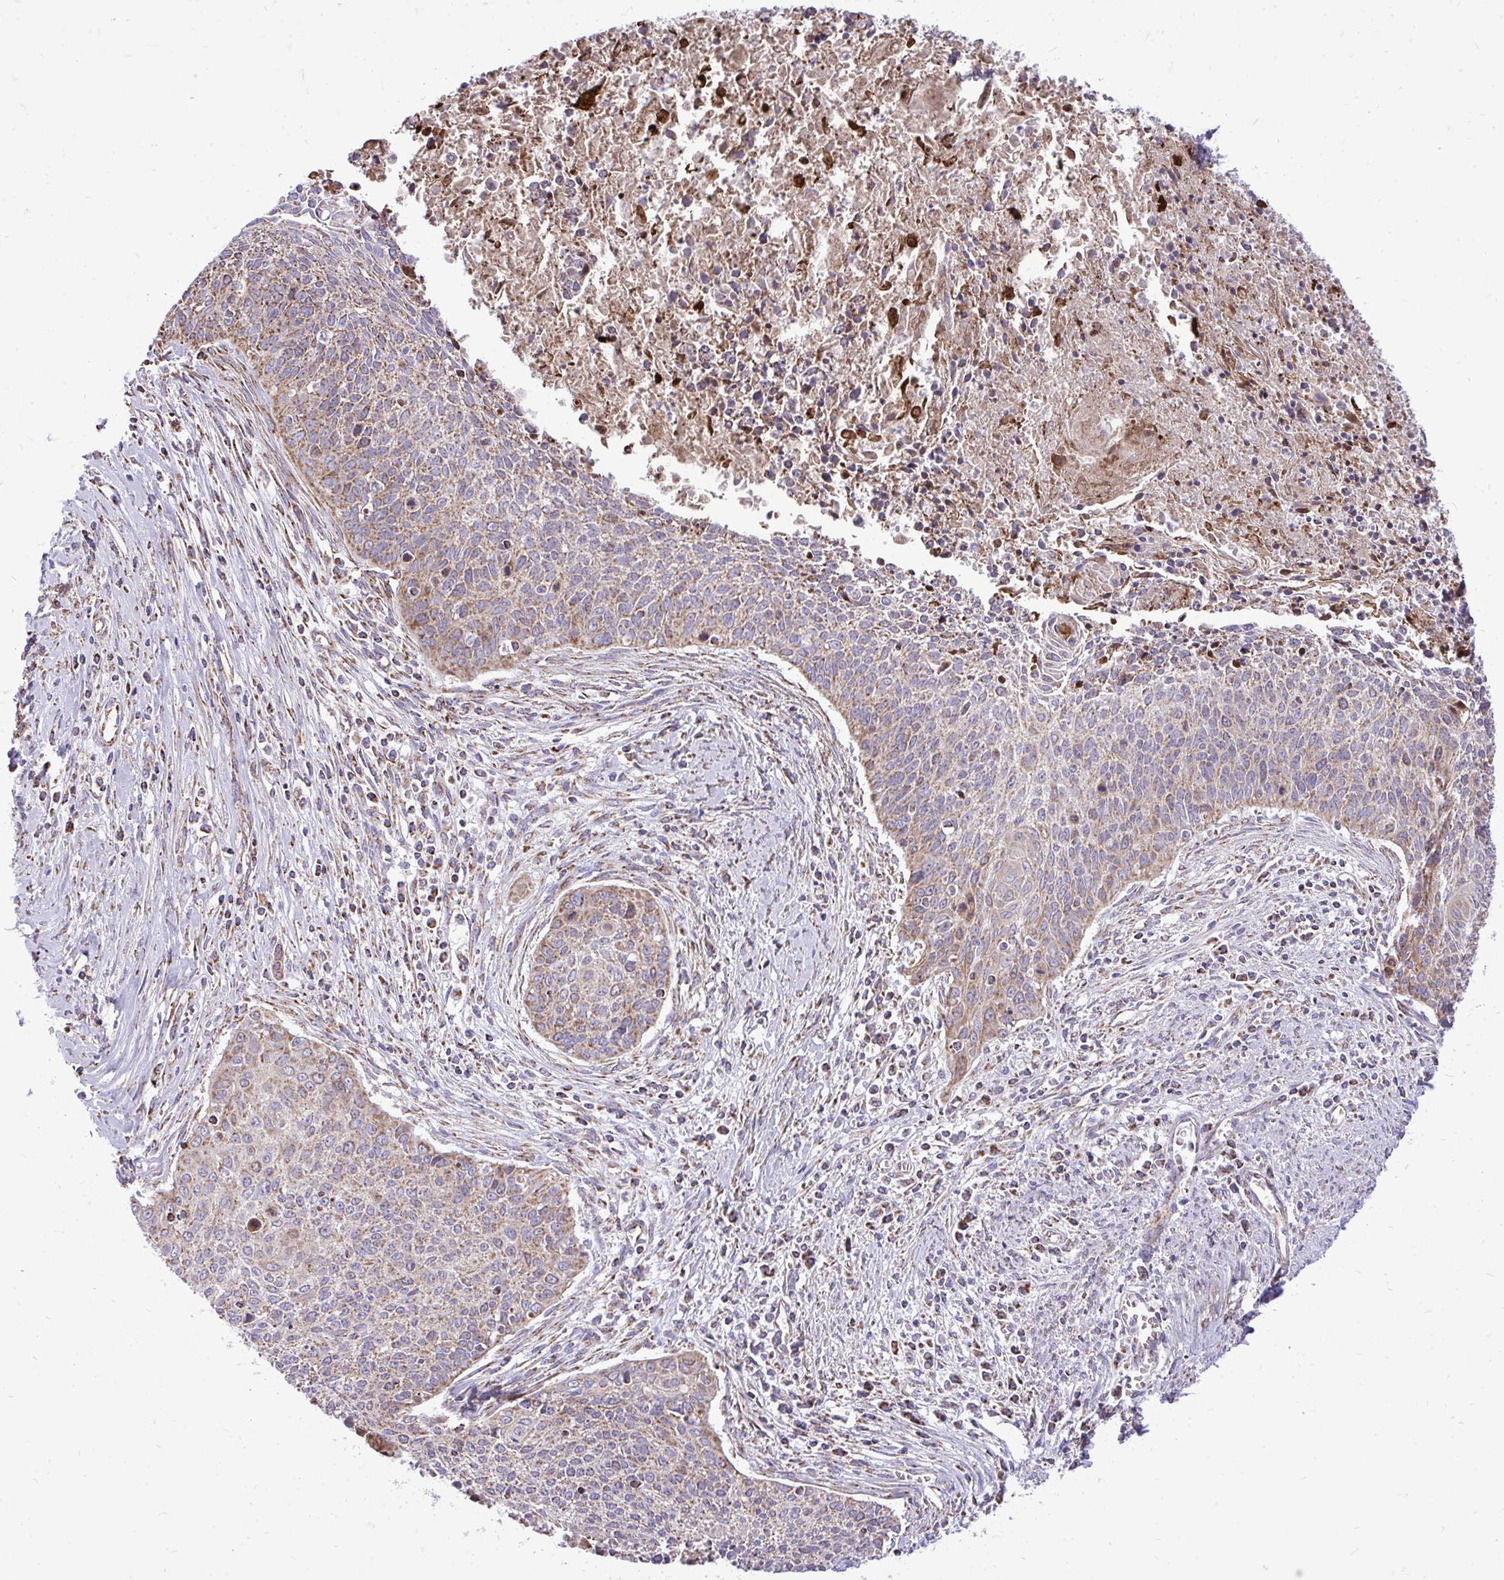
{"staining": {"intensity": "moderate", "quantity": "25%-75%", "location": "cytoplasmic/membranous"}, "tissue": "cervical cancer", "cell_type": "Tumor cells", "image_type": "cancer", "snomed": [{"axis": "morphology", "description": "Squamous cell carcinoma, NOS"}, {"axis": "topography", "description": "Cervix"}], "caption": "Cervical cancer (squamous cell carcinoma) stained with immunohistochemistry shows moderate cytoplasmic/membranous staining in approximately 25%-75% of tumor cells.", "gene": "UBE2C", "patient": {"sex": "female", "age": 55}}